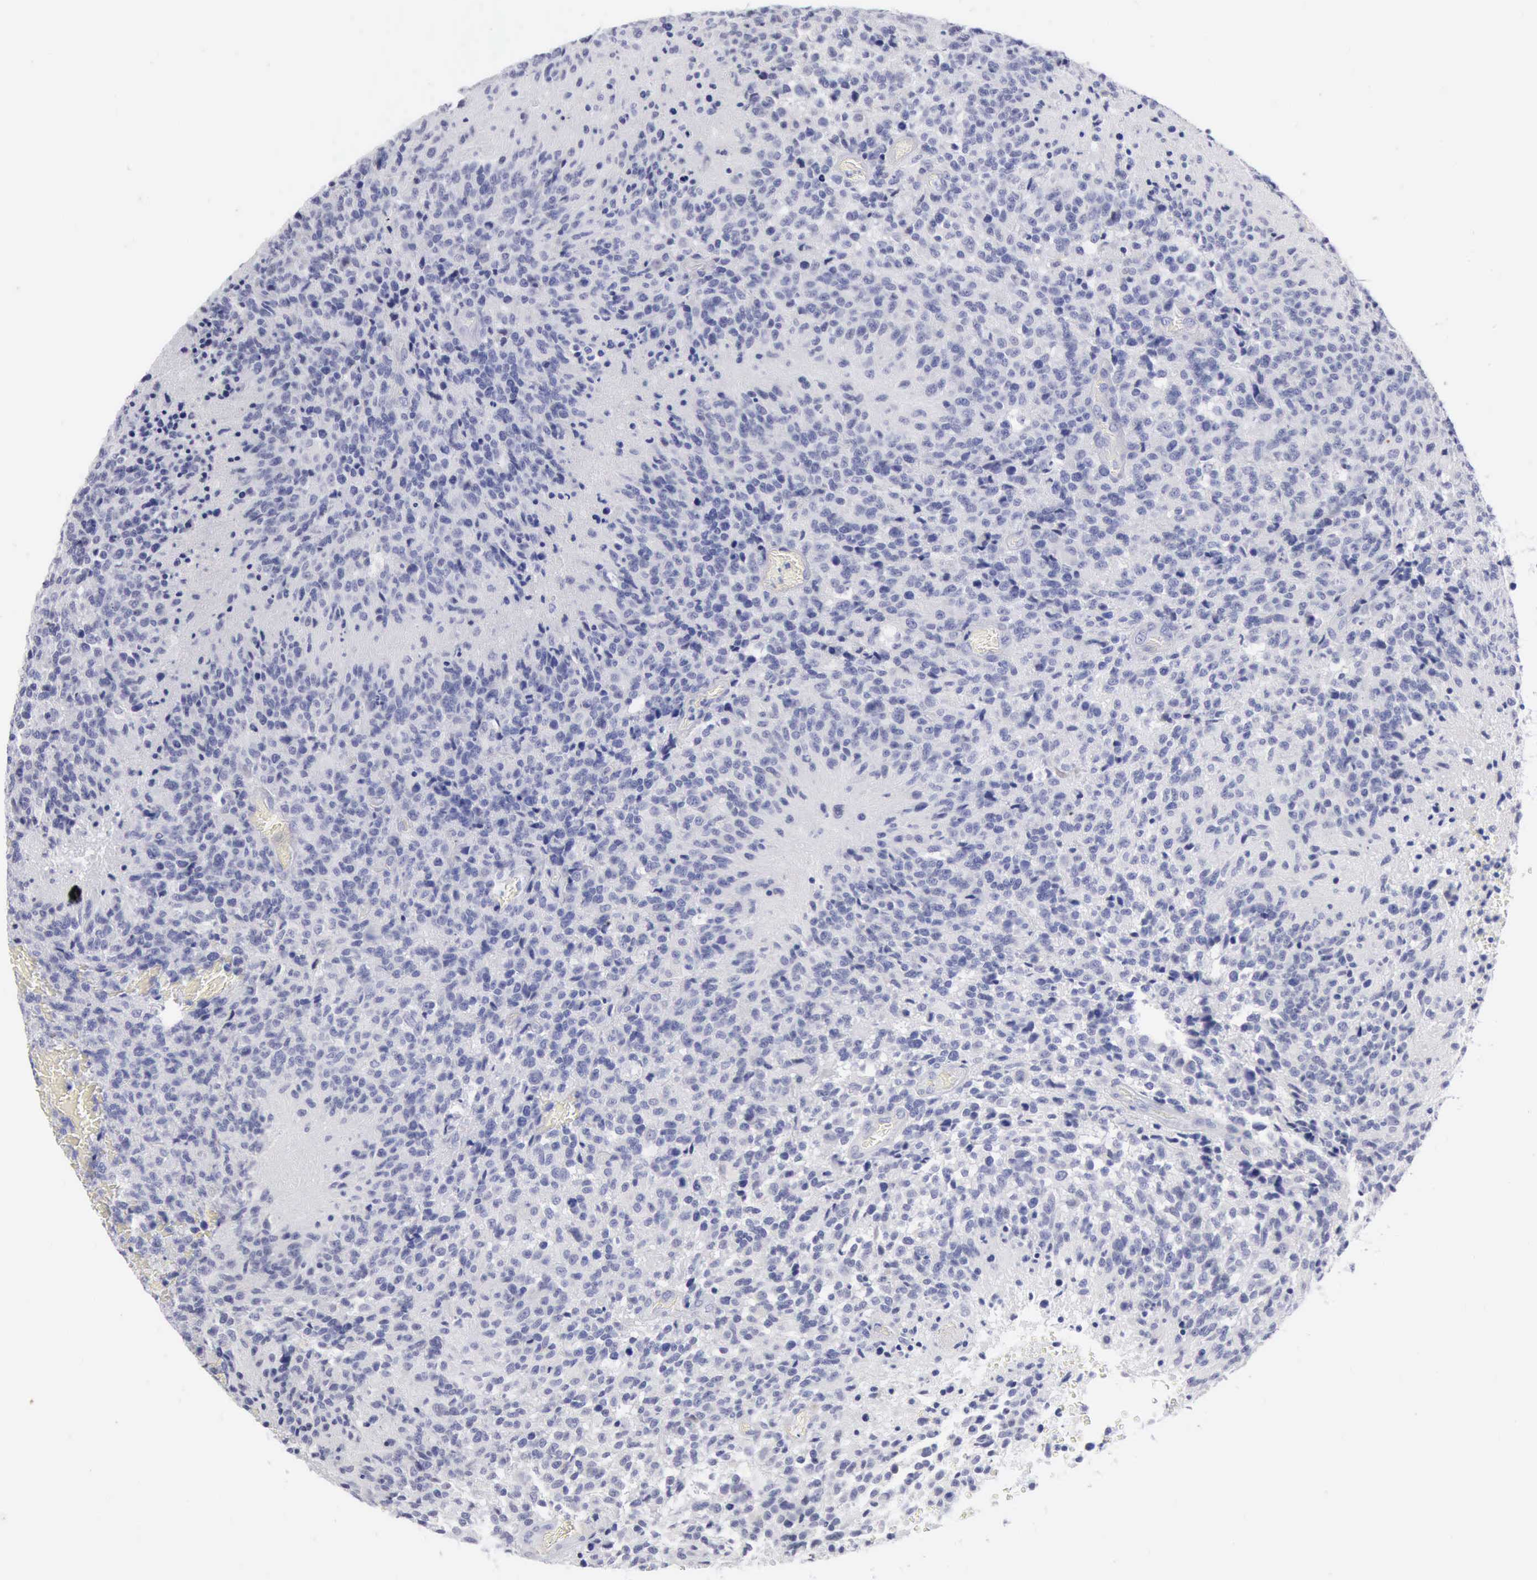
{"staining": {"intensity": "negative", "quantity": "none", "location": "none"}, "tissue": "glioma", "cell_type": "Tumor cells", "image_type": "cancer", "snomed": [{"axis": "morphology", "description": "Glioma, malignant, High grade"}, {"axis": "topography", "description": "Brain"}], "caption": "High power microscopy image of an IHC micrograph of high-grade glioma (malignant), revealing no significant expression in tumor cells. The staining was performed using DAB (3,3'-diaminobenzidine) to visualize the protein expression in brown, while the nuclei were stained in blue with hematoxylin (Magnification: 20x).", "gene": "ANGEL1", "patient": {"sex": "male", "age": 36}}